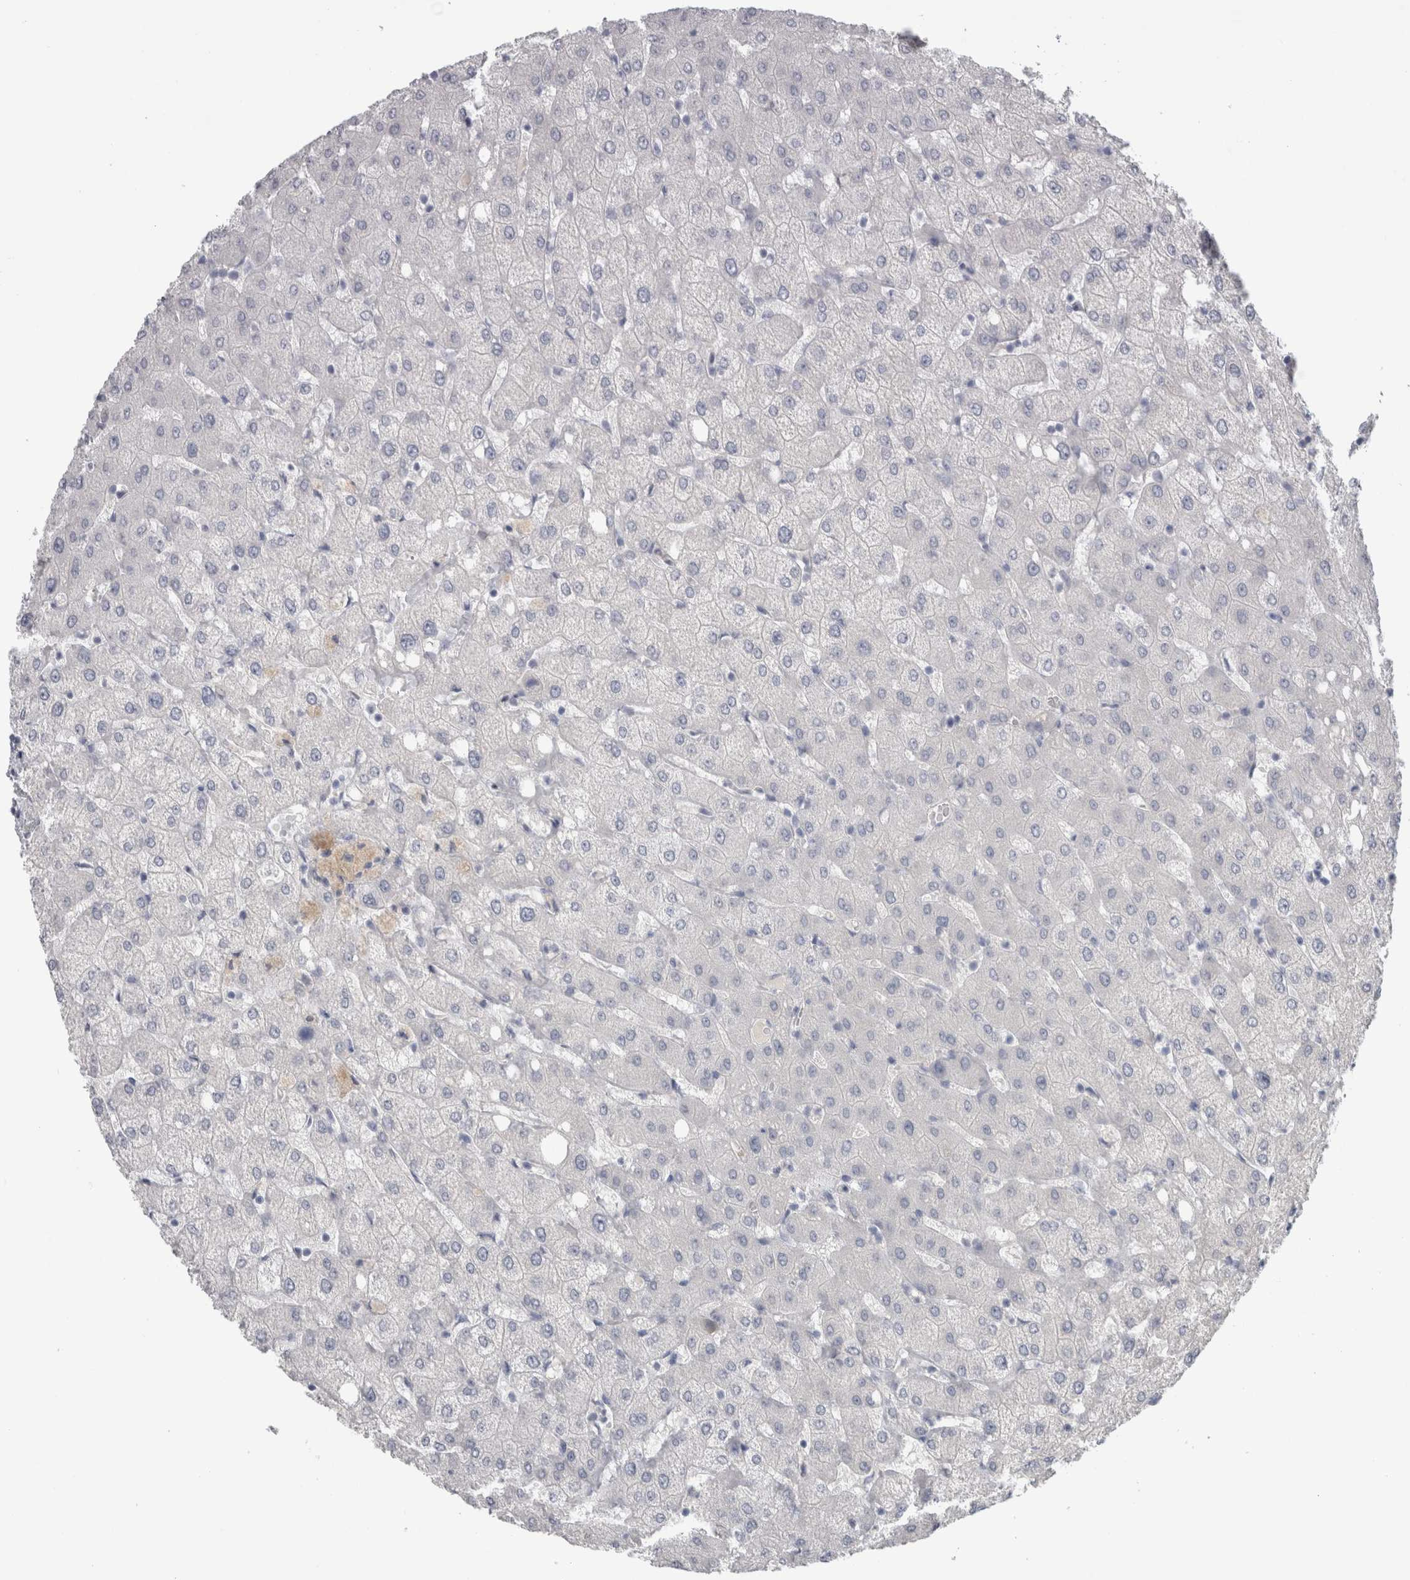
{"staining": {"intensity": "negative", "quantity": "none", "location": "none"}, "tissue": "liver", "cell_type": "Cholangiocytes", "image_type": "normal", "snomed": [{"axis": "morphology", "description": "Normal tissue, NOS"}, {"axis": "topography", "description": "Liver"}], "caption": "Cholangiocytes show no significant positivity in normal liver. The staining was performed using DAB (3,3'-diaminobenzidine) to visualize the protein expression in brown, while the nuclei were stained in blue with hematoxylin (Magnification: 20x).", "gene": "ADAM2", "patient": {"sex": "female", "age": 54}}